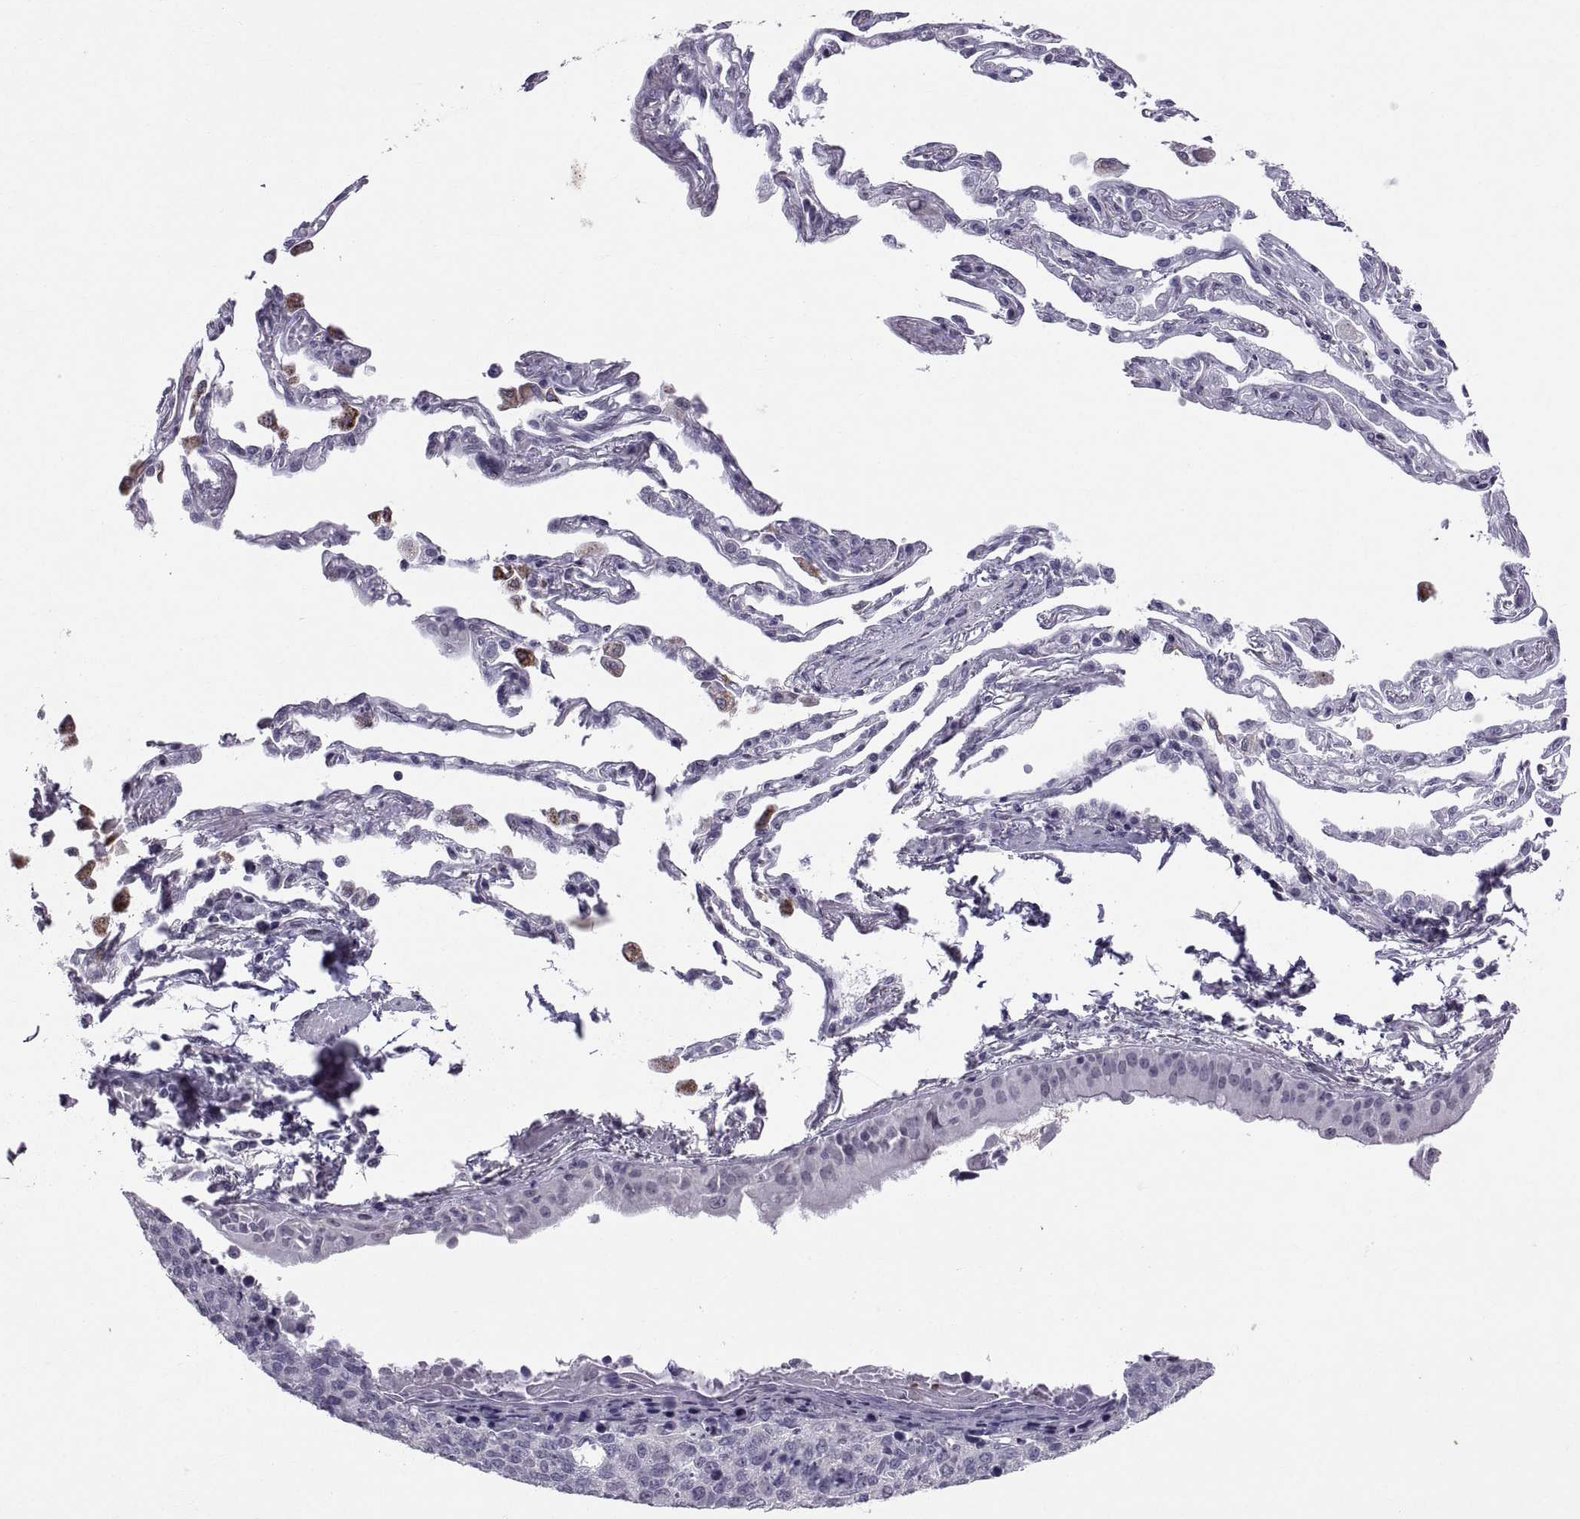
{"staining": {"intensity": "negative", "quantity": "none", "location": "none"}, "tissue": "lung cancer", "cell_type": "Tumor cells", "image_type": "cancer", "snomed": [{"axis": "morphology", "description": "Squamous cell carcinoma, NOS"}, {"axis": "topography", "description": "Lung"}], "caption": "A high-resolution micrograph shows immunohistochemistry staining of lung squamous cell carcinoma, which reveals no significant expression in tumor cells.", "gene": "KRT77", "patient": {"sex": "male", "age": 73}}